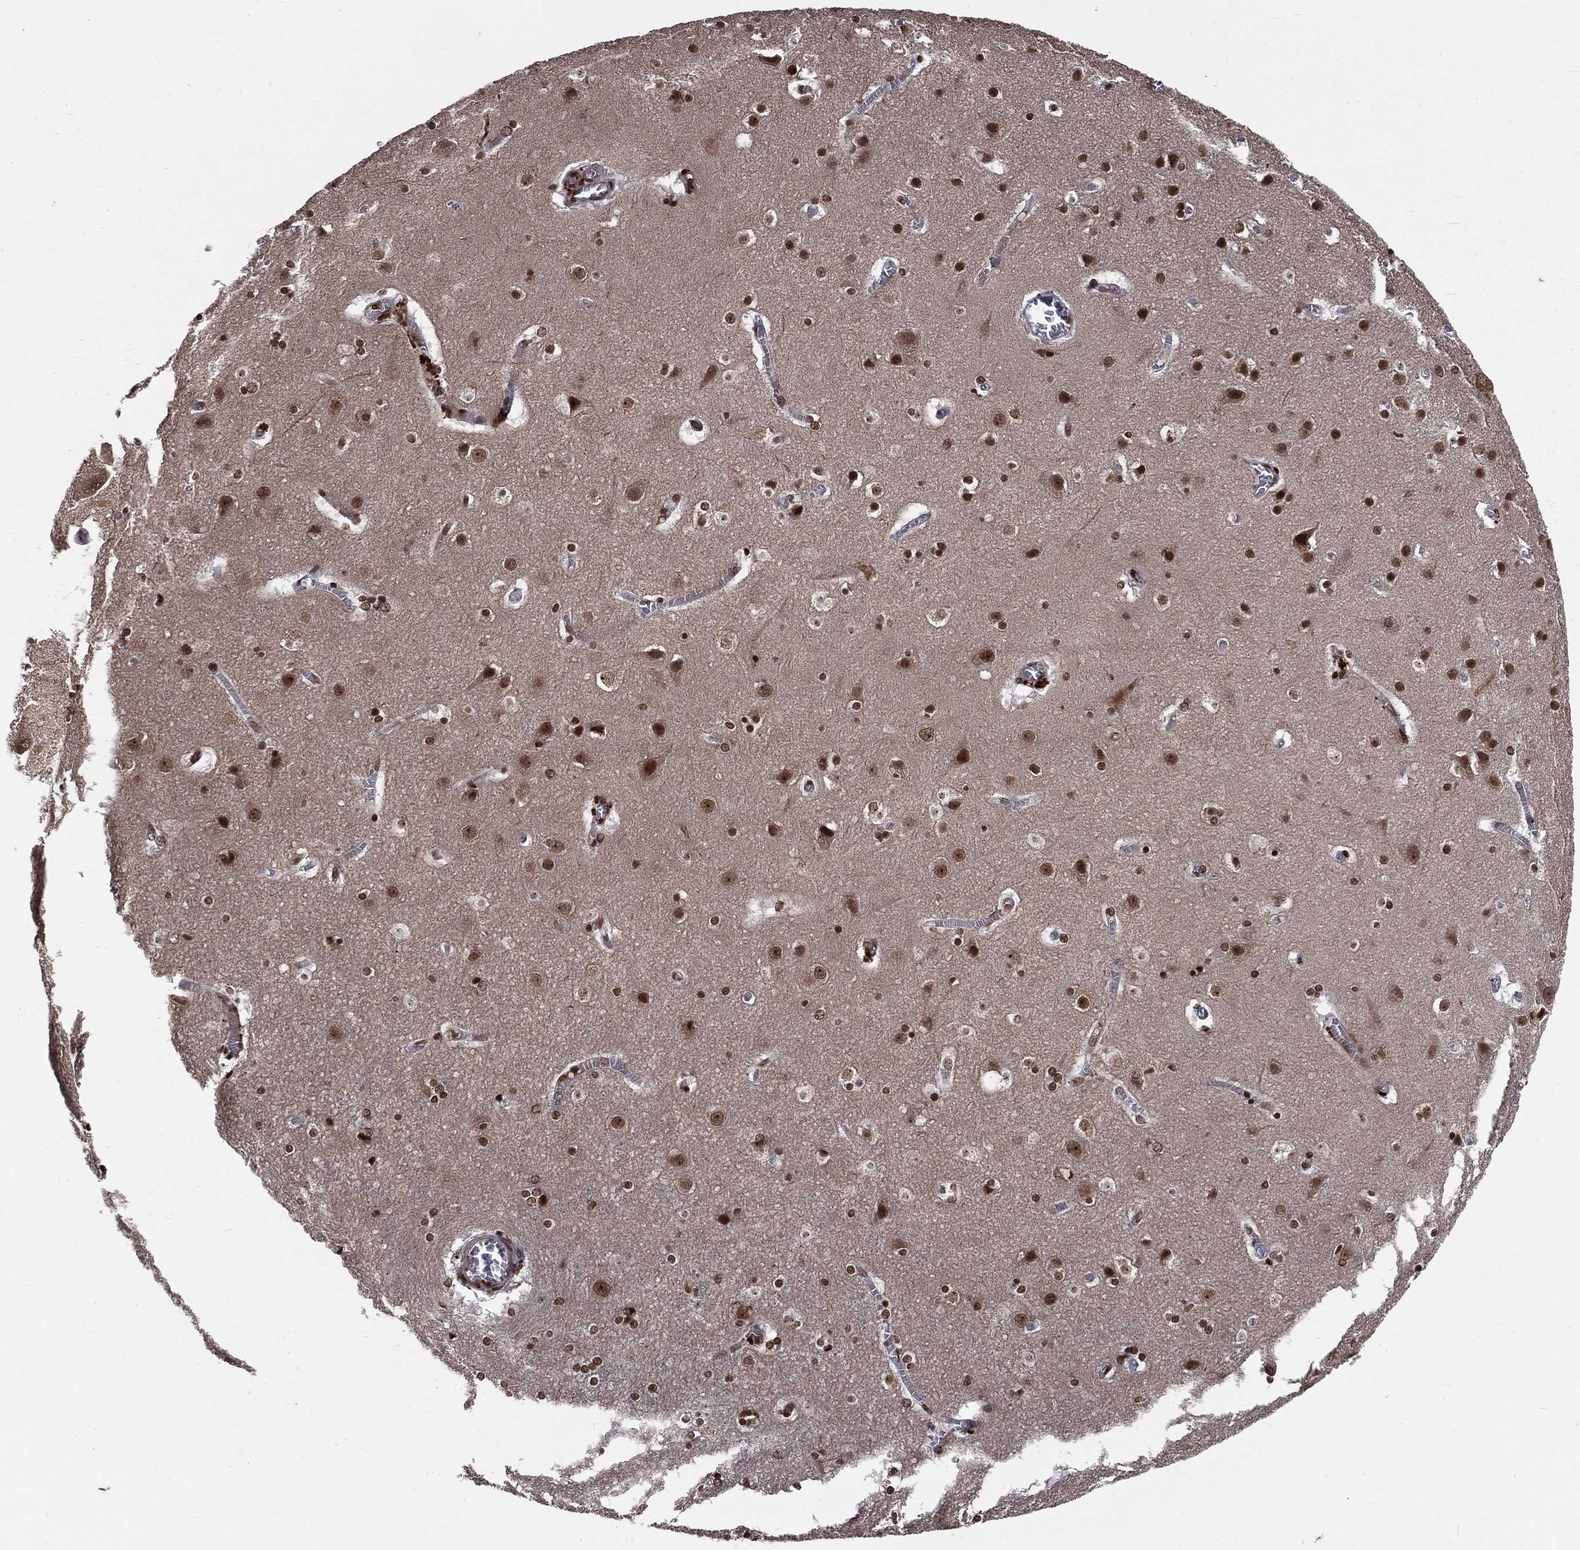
{"staining": {"intensity": "negative", "quantity": "none", "location": "none"}, "tissue": "cerebral cortex", "cell_type": "Endothelial cells", "image_type": "normal", "snomed": [{"axis": "morphology", "description": "Normal tissue, NOS"}, {"axis": "topography", "description": "Cerebral cortex"}], "caption": "DAB immunohistochemical staining of benign human cerebral cortex reveals no significant staining in endothelial cells. The staining was performed using DAB to visualize the protein expression in brown, while the nuclei were stained in blue with hematoxylin (Magnification: 20x).", "gene": "SMC3", "patient": {"sex": "male", "age": 59}}